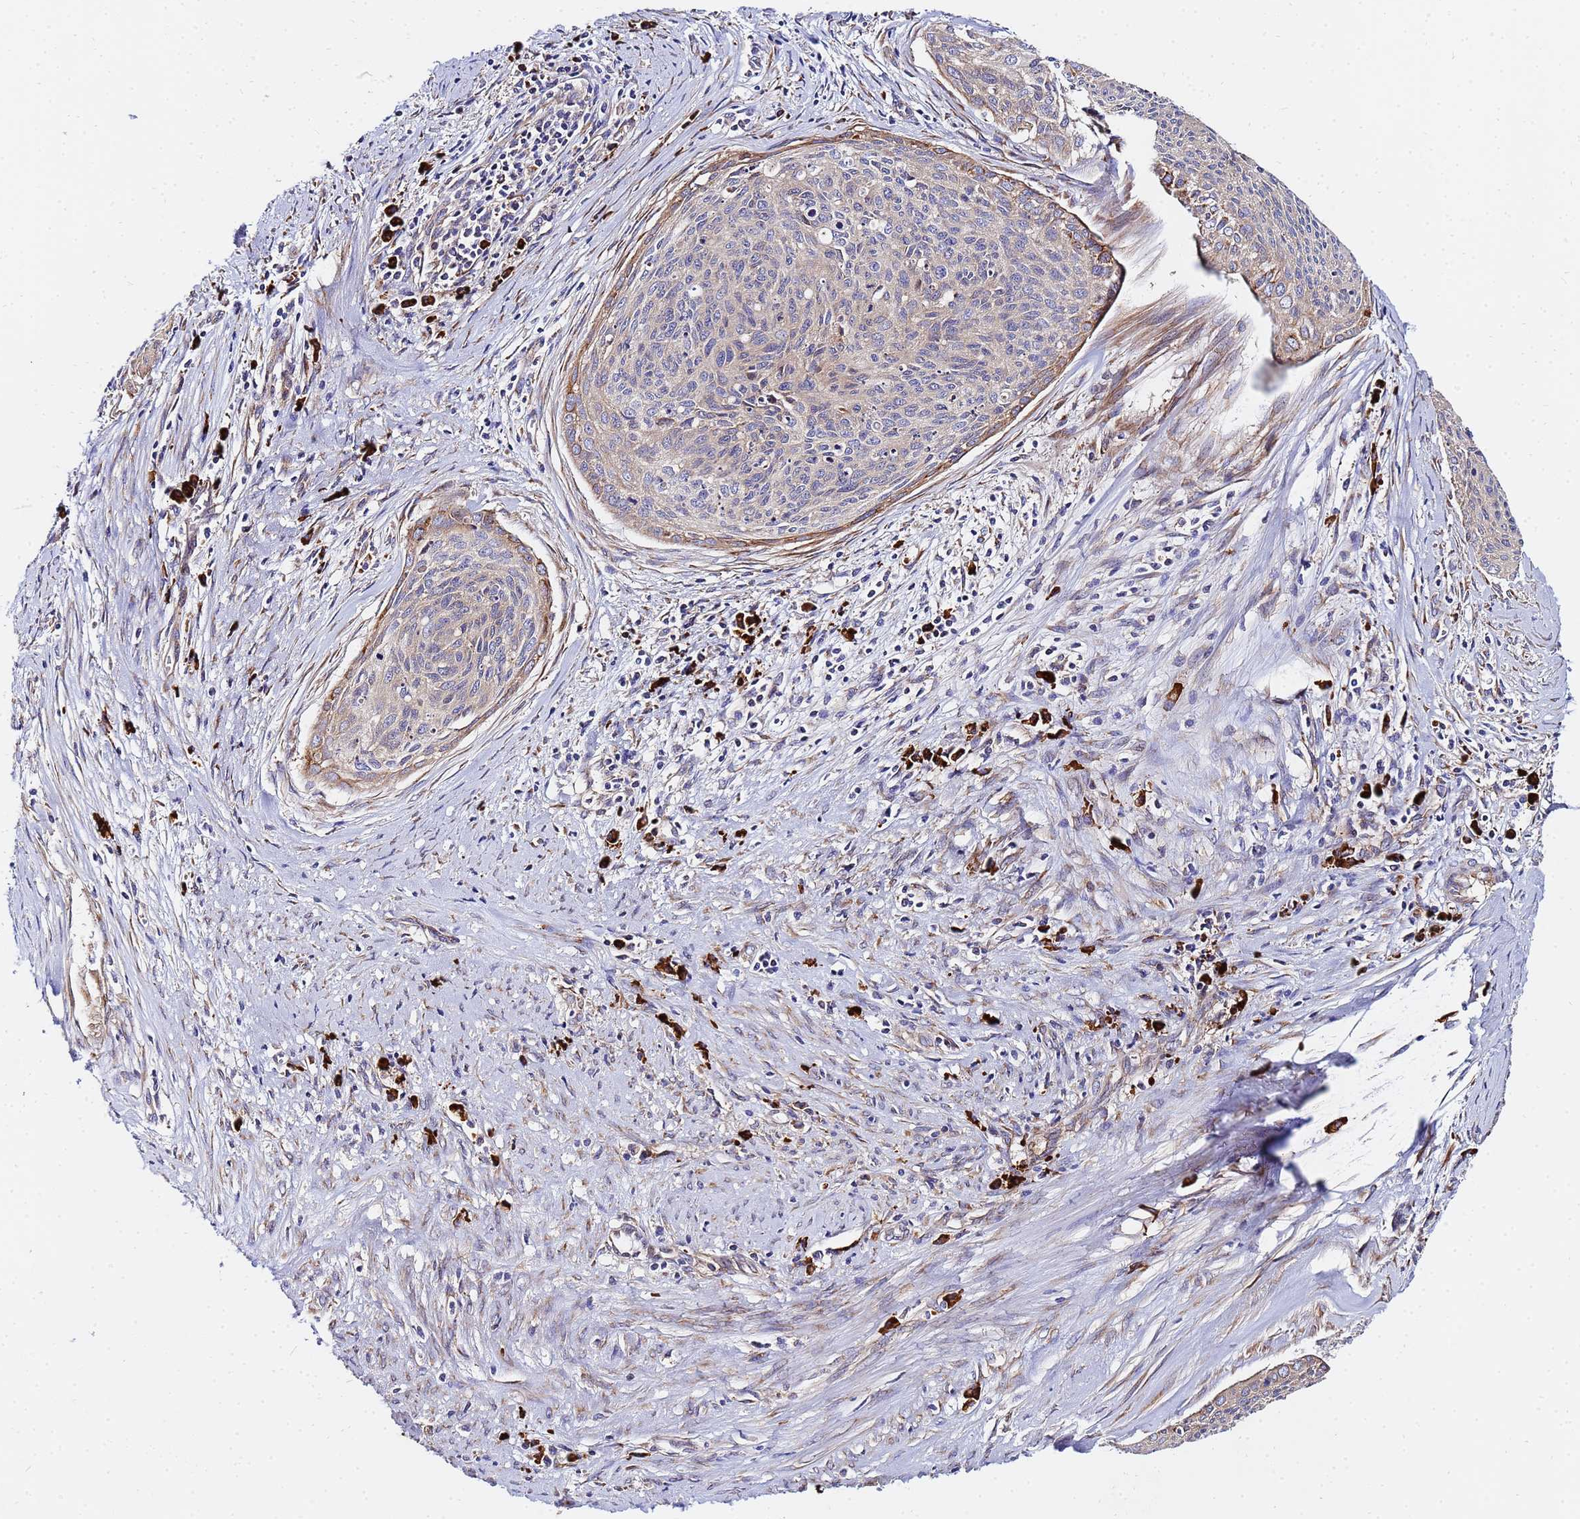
{"staining": {"intensity": "weak", "quantity": "25%-75%", "location": "cytoplasmic/membranous"}, "tissue": "cervical cancer", "cell_type": "Tumor cells", "image_type": "cancer", "snomed": [{"axis": "morphology", "description": "Squamous cell carcinoma, NOS"}, {"axis": "topography", "description": "Cervix"}], "caption": "This is an image of immunohistochemistry staining of cervical squamous cell carcinoma, which shows weak expression in the cytoplasmic/membranous of tumor cells.", "gene": "POM121", "patient": {"sex": "female", "age": 55}}